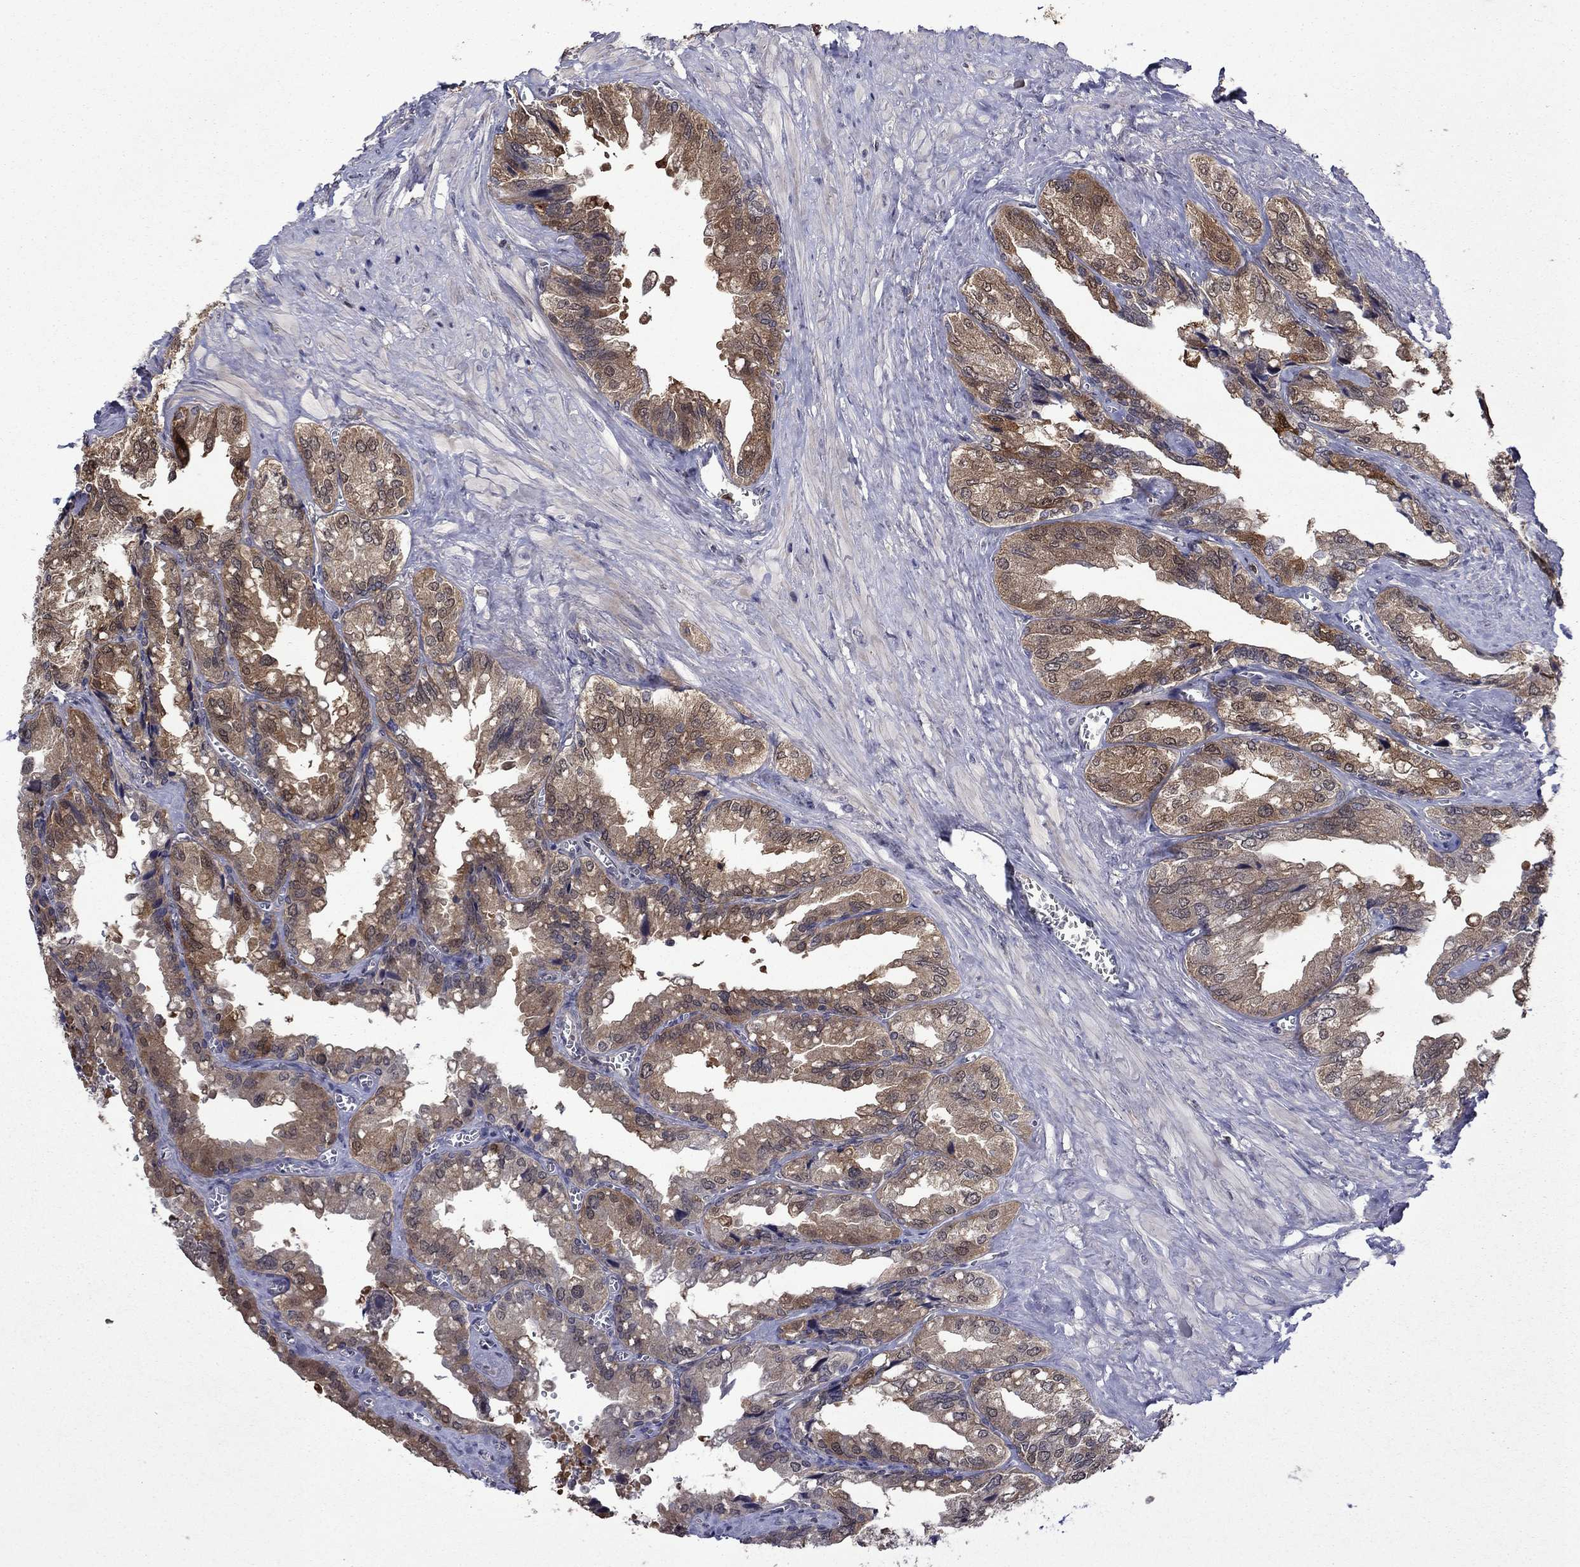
{"staining": {"intensity": "moderate", "quantity": ">75%", "location": "cytoplasmic/membranous"}, "tissue": "seminal vesicle", "cell_type": "Glandular cells", "image_type": "normal", "snomed": [{"axis": "morphology", "description": "Normal tissue, NOS"}, {"axis": "topography", "description": "Seminal veicle"}], "caption": "Protein expression analysis of unremarkable seminal vesicle displays moderate cytoplasmic/membranous expression in approximately >75% of glandular cells. (Brightfield microscopy of DAB IHC at high magnification).", "gene": "TPMT", "patient": {"sex": "male", "age": 67}}